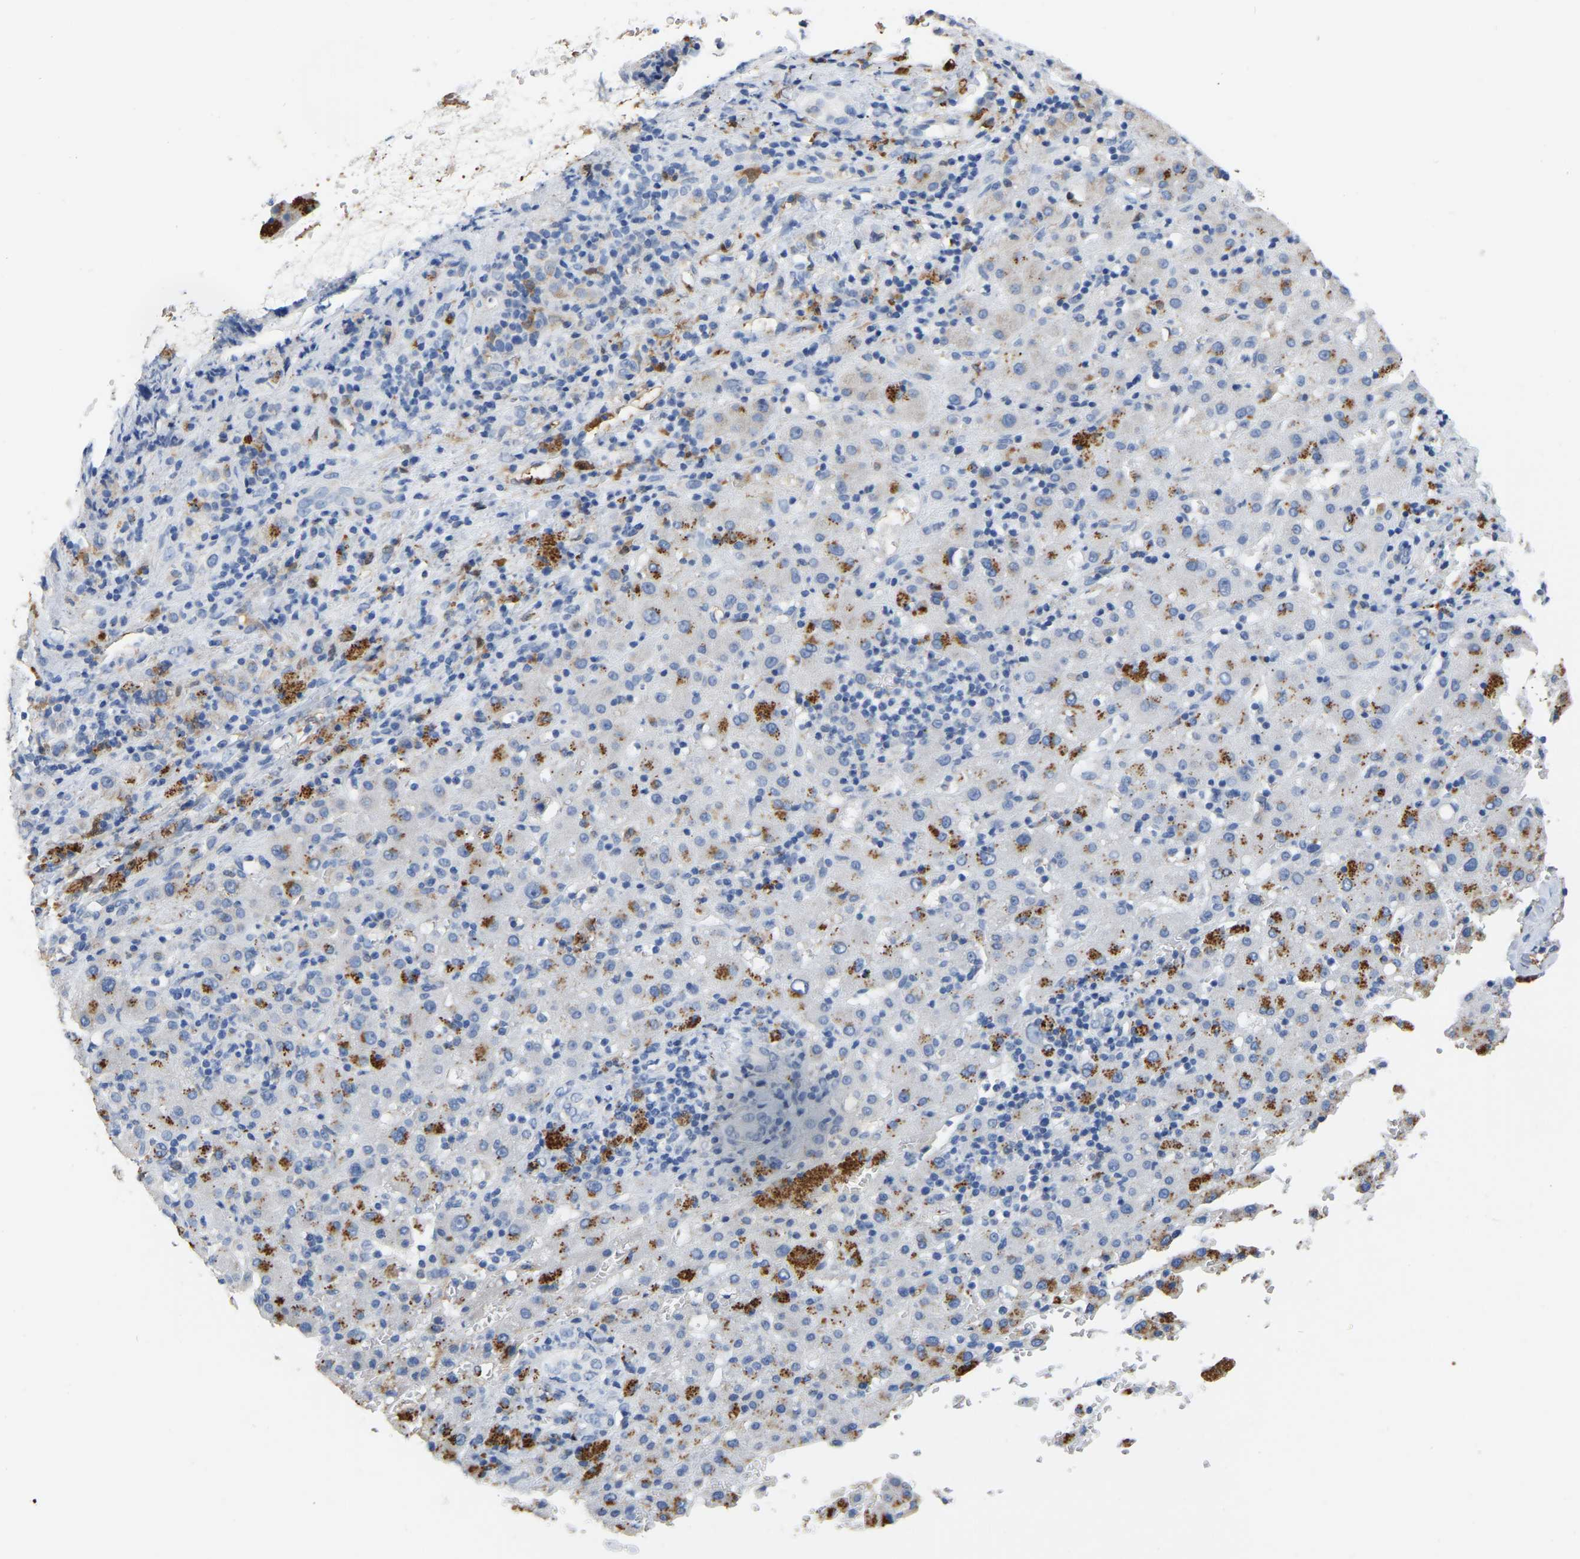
{"staining": {"intensity": "negative", "quantity": "none", "location": "none"}, "tissue": "liver cancer", "cell_type": "Tumor cells", "image_type": "cancer", "snomed": [{"axis": "morphology", "description": "Carcinoma, Hepatocellular, NOS"}, {"axis": "topography", "description": "Liver"}], "caption": "Liver hepatocellular carcinoma was stained to show a protein in brown. There is no significant expression in tumor cells.", "gene": "ULBP2", "patient": {"sex": "female", "age": 58}}